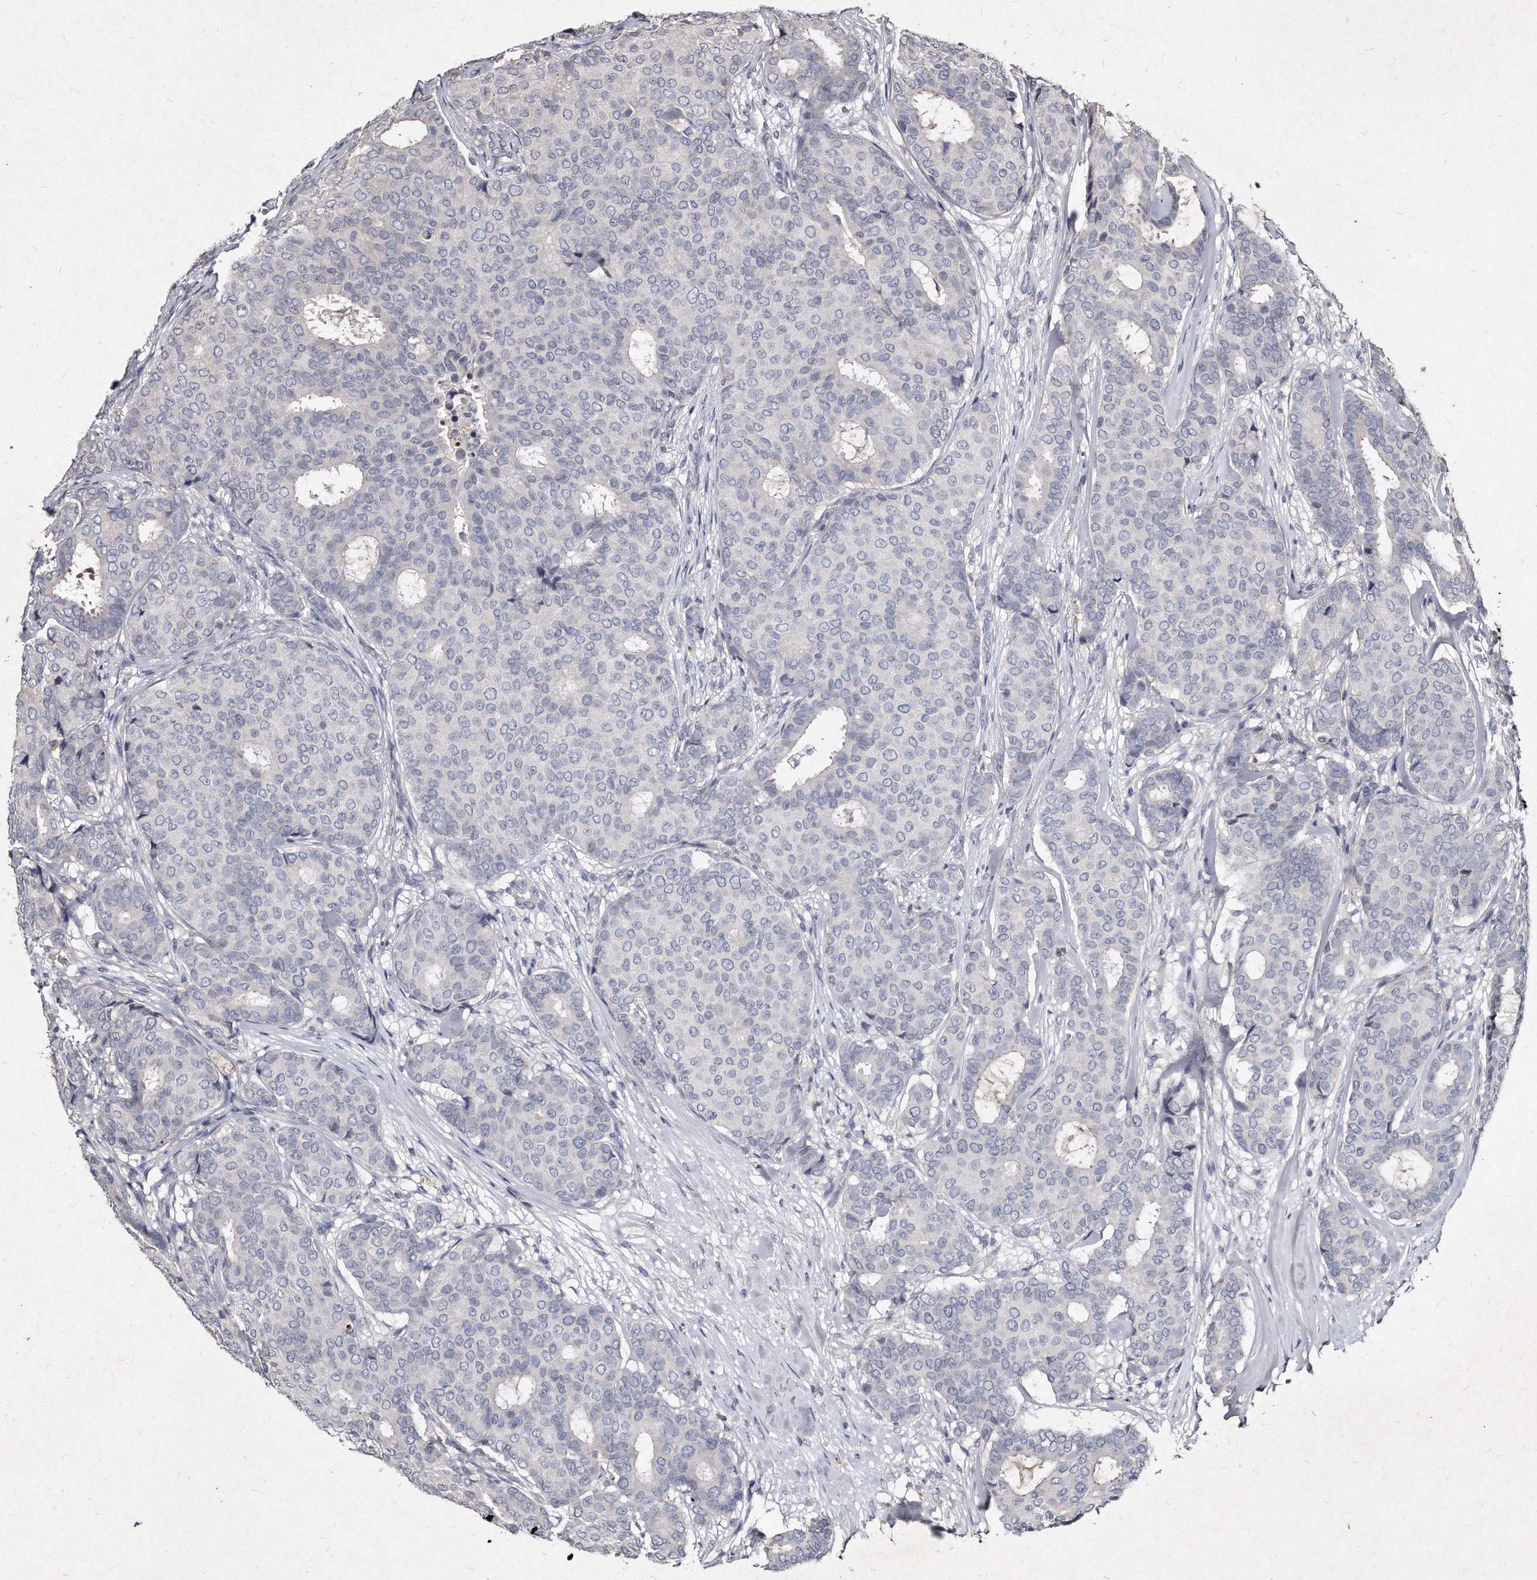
{"staining": {"intensity": "negative", "quantity": "none", "location": "none"}, "tissue": "breast cancer", "cell_type": "Tumor cells", "image_type": "cancer", "snomed": [{"axis": "morphology", "description": "Duct carcinoma"}, {"axis": "topography", "description": "Breast"}], "caption": "Photomicrograph shows no protein expression in tumor cells of breast cancer tissue. (Brightfield microscopy of DAB (3,3'-diaminobenzidine) immunohistochemistry (IHC) at high magnification).", "gene": "KLHDC3", "patient": {"sex": "female", "age": 75}}